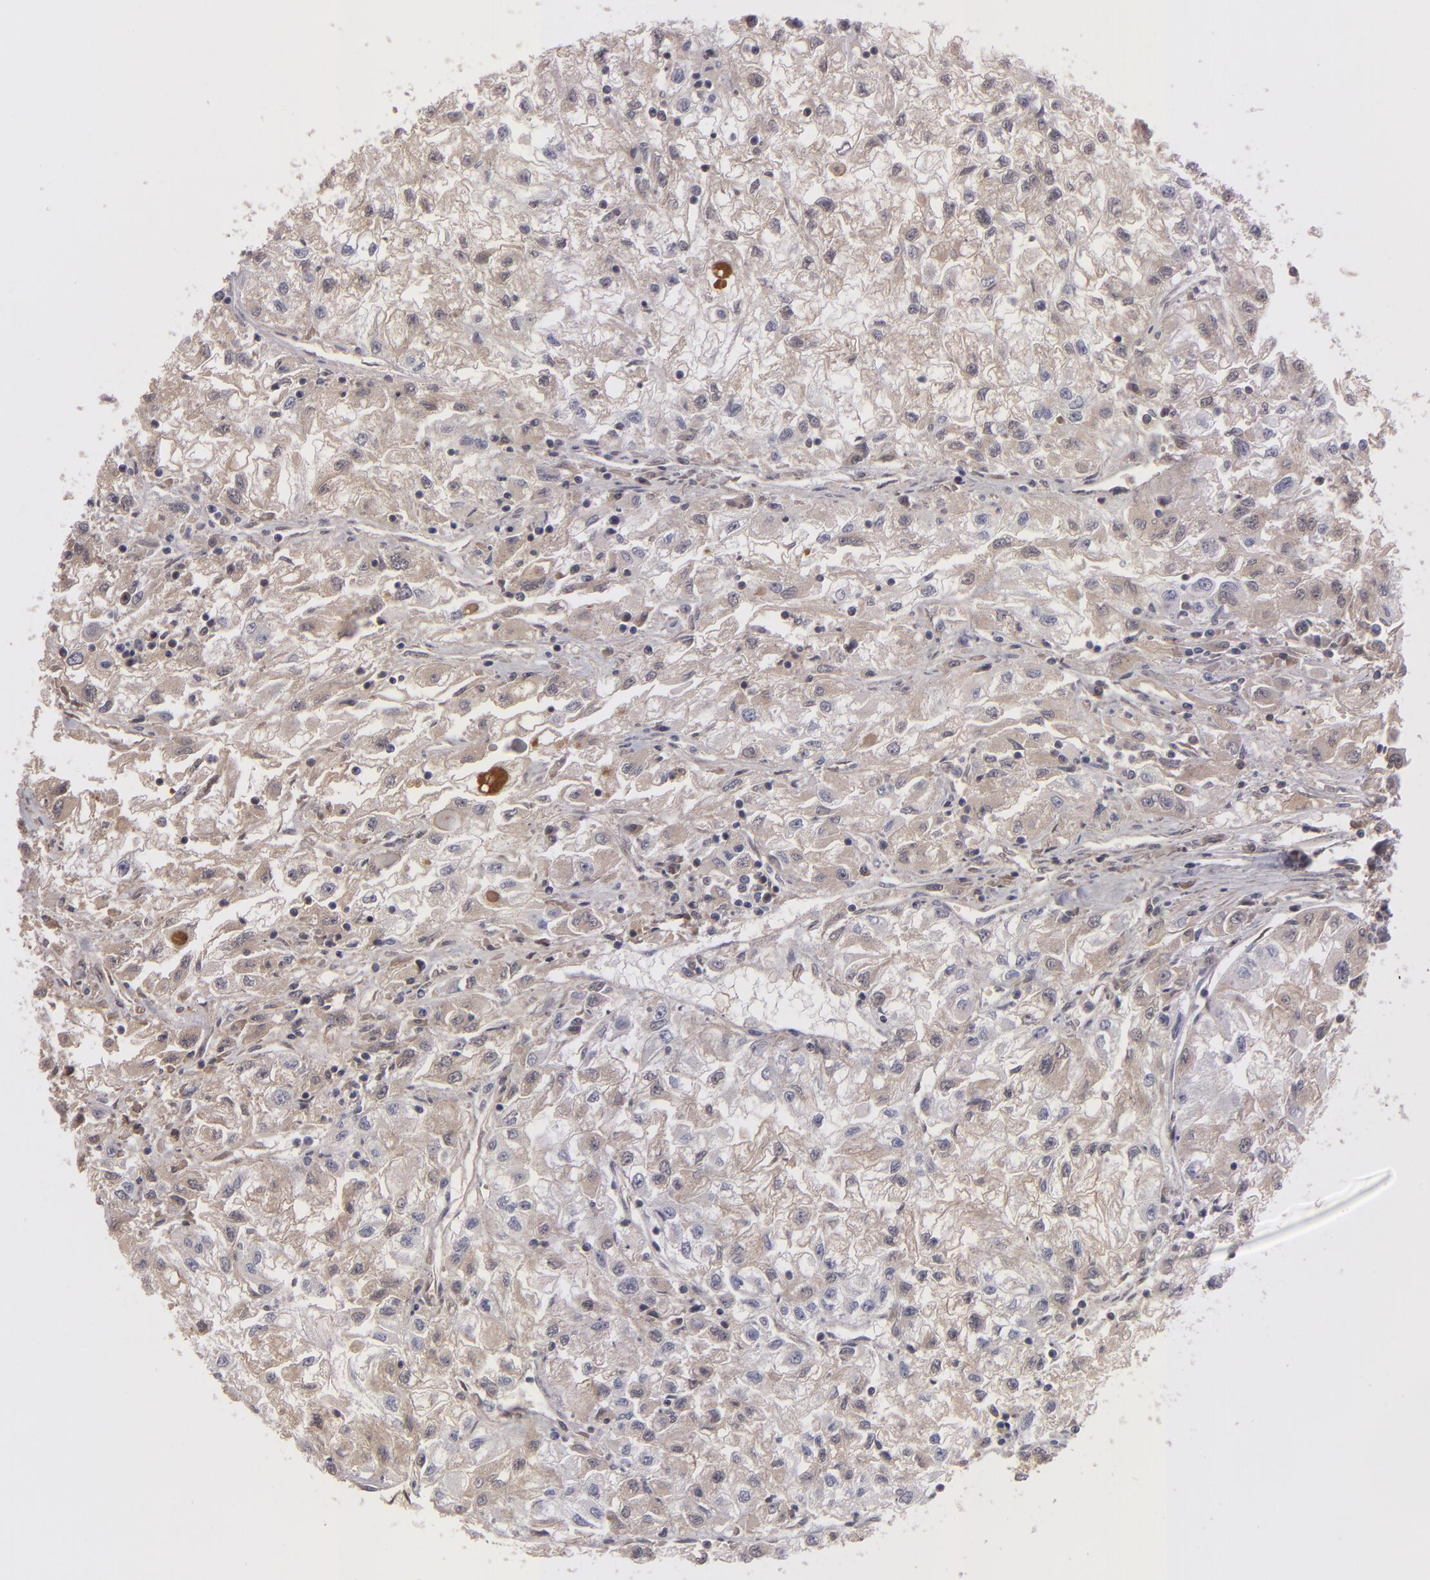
{"staining": {"intensity": "negative", "quantity": "none", "location": "none"}, "tissue": "renal cancer", "cell_type": "Tumor cells", "image_type": "cancer", "snomed": [{"axis": "morphology", "description": "Adenocarcinoma, NOS"}, {"axis": "topography", "description": "Kidney"}], "caption": "DAB (3,3'-diaminobenzidine) immunohistochemical staining of human adenocarcinoma (renal) displays no significant positivity in tumor cells. (Stains: DAB immunohistochemistry with hematoxylin counter stain, Microscopy: brightfield microscopy at high magnification).", "gene": "ITIH4", "patient": {"sex": "male", "age": 59}}